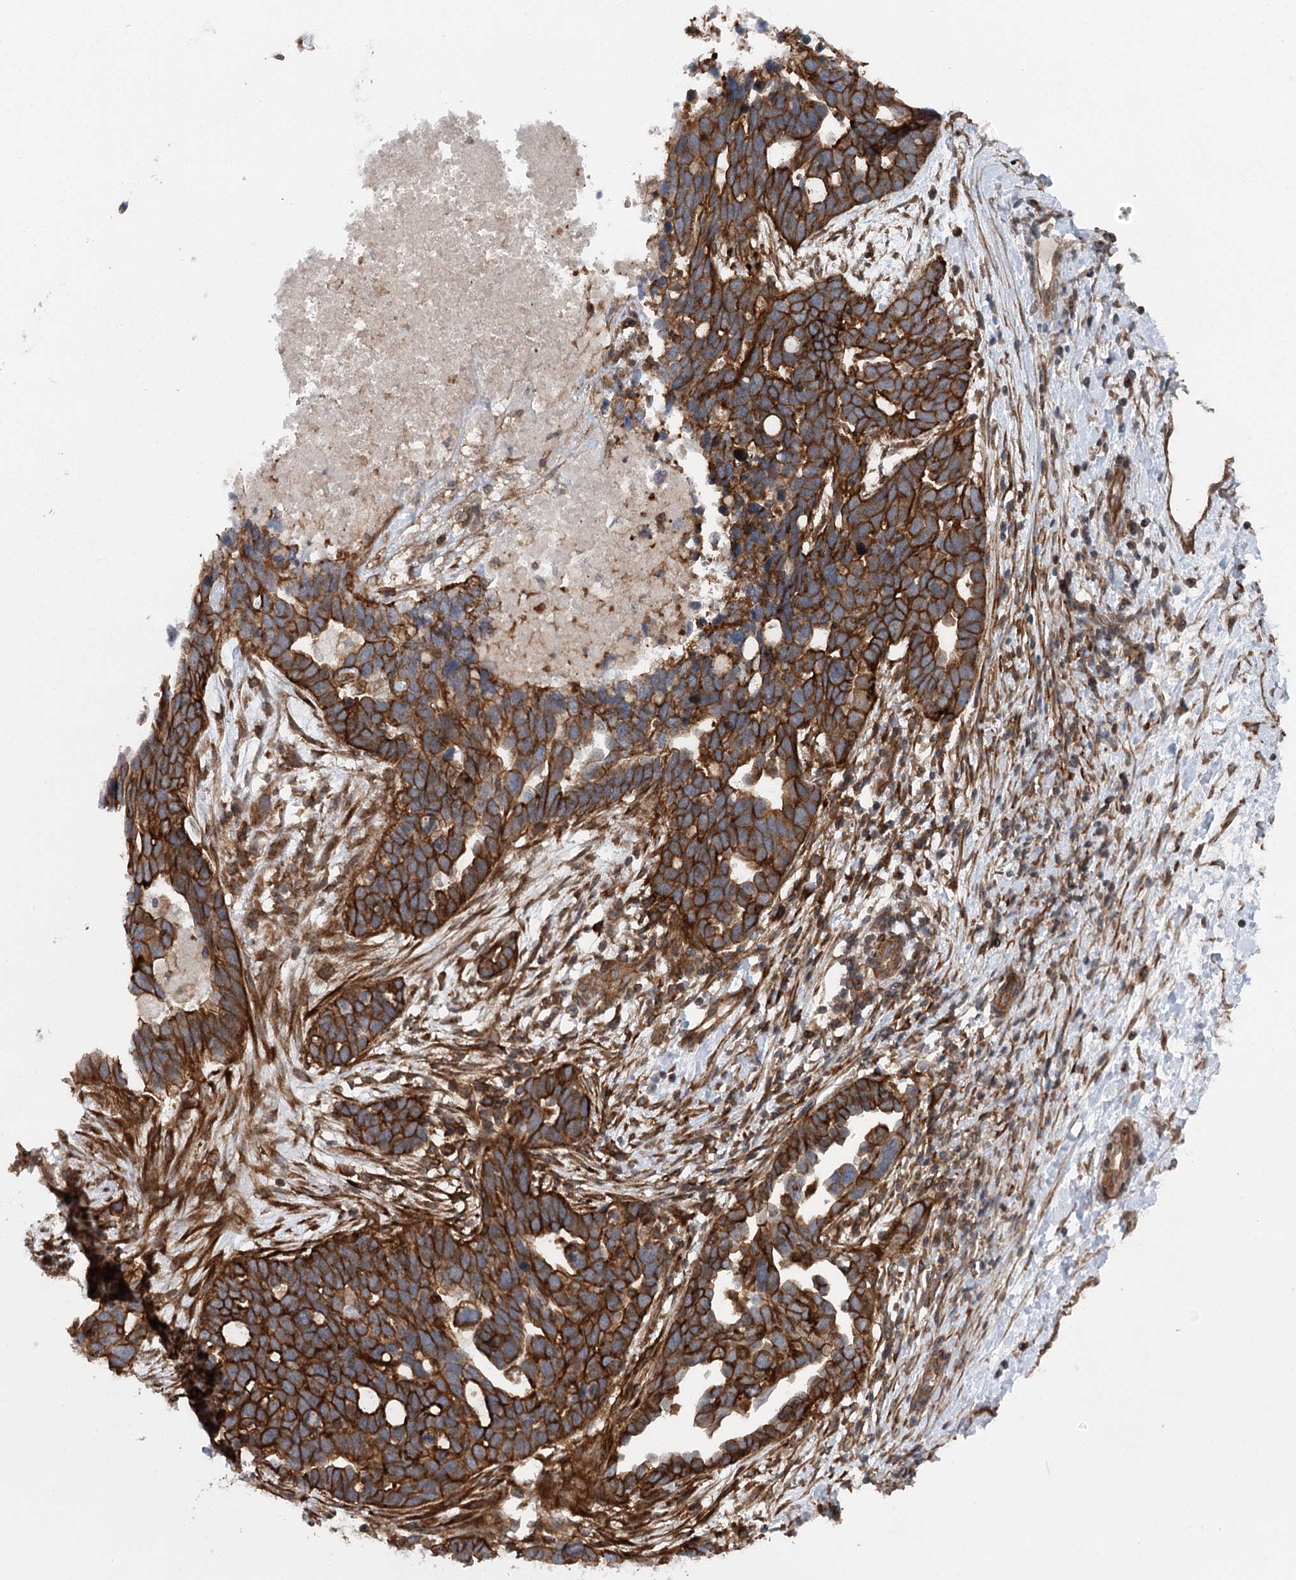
{"staining": {"intensity": "strong", "quantity": ">75%", "location": "cytoplasmic/membranous"}, "tissue": "ovarian cancer", "cell_type": "Tumor cells", "image_type": "cancer", "snomed": [{"axis": "morphology", "description": "Cystadenocarcinoma, serous, NOS"}, {"axis": "topography", "description": "Ovary"}], "caption": "The histopathology image reveals immunohistochemical staining of serous cystadenocarcinoma (ovarian). There is strong cytoplasmic/membranous staining is appreciated in about >75% of tumor cells.", "gene": "IQSEC1", "patient": {"sex": "female", "age": 54}}